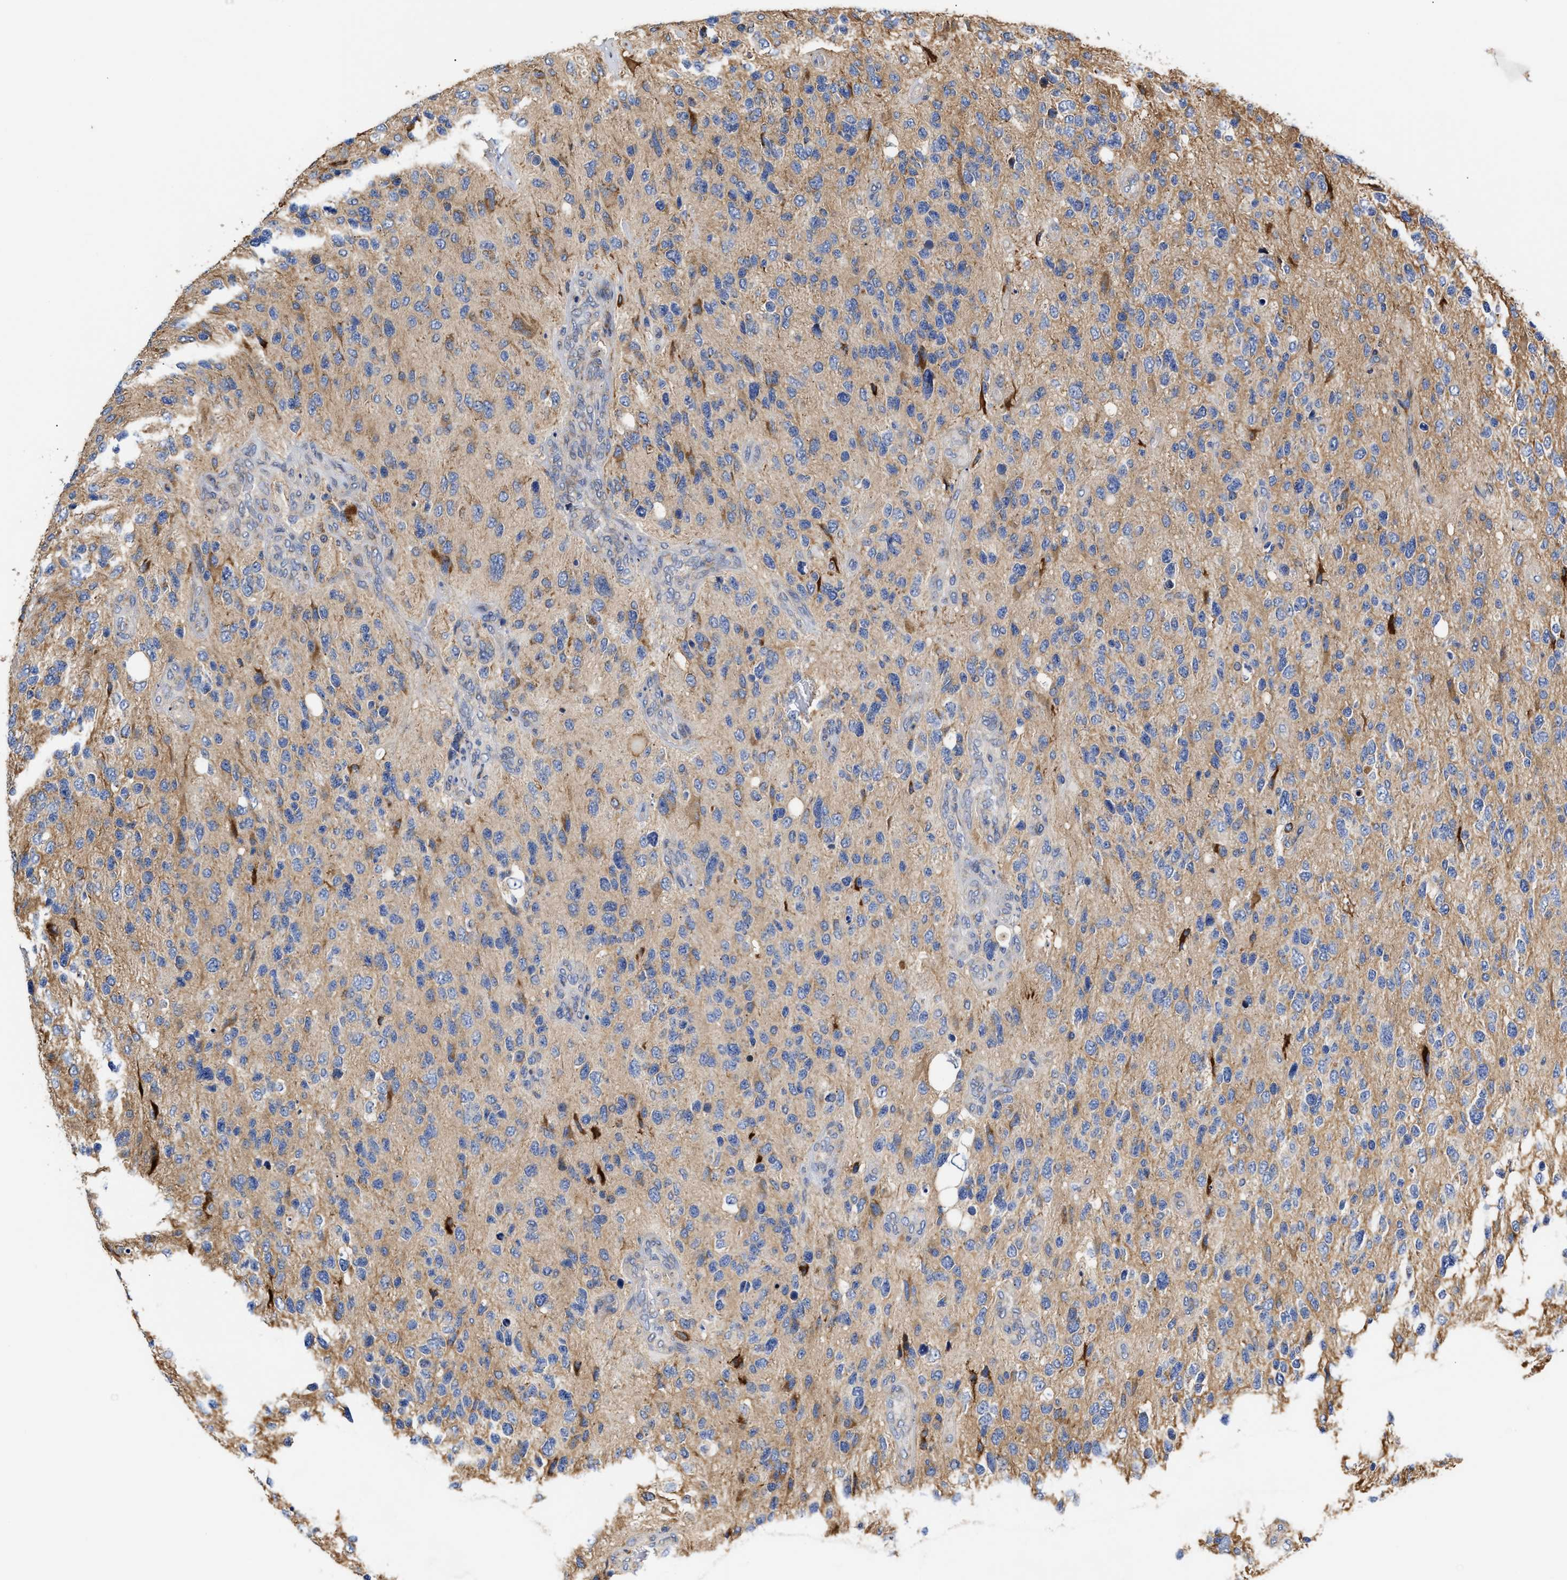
{"staining": {"intensity": "negative", "quantity": "none", "location": "none"}, "tissue": "glioma", "cell_type": "Tumor cells", "image_type": "cancer", "snomed": [{"axis": "morphology", "description": "Glioma, malignant, High grade"}, {"axis": "topography", "description": "Brain"}], "caption": "Immunohistochemistry (IHC) of glioma reveals no expression in tumor cells. (Immunohistochemistry, brightfield microscopy, high magnification).", "gene": "MALSU1", "patient": {"sex": "female", "age": 58}}